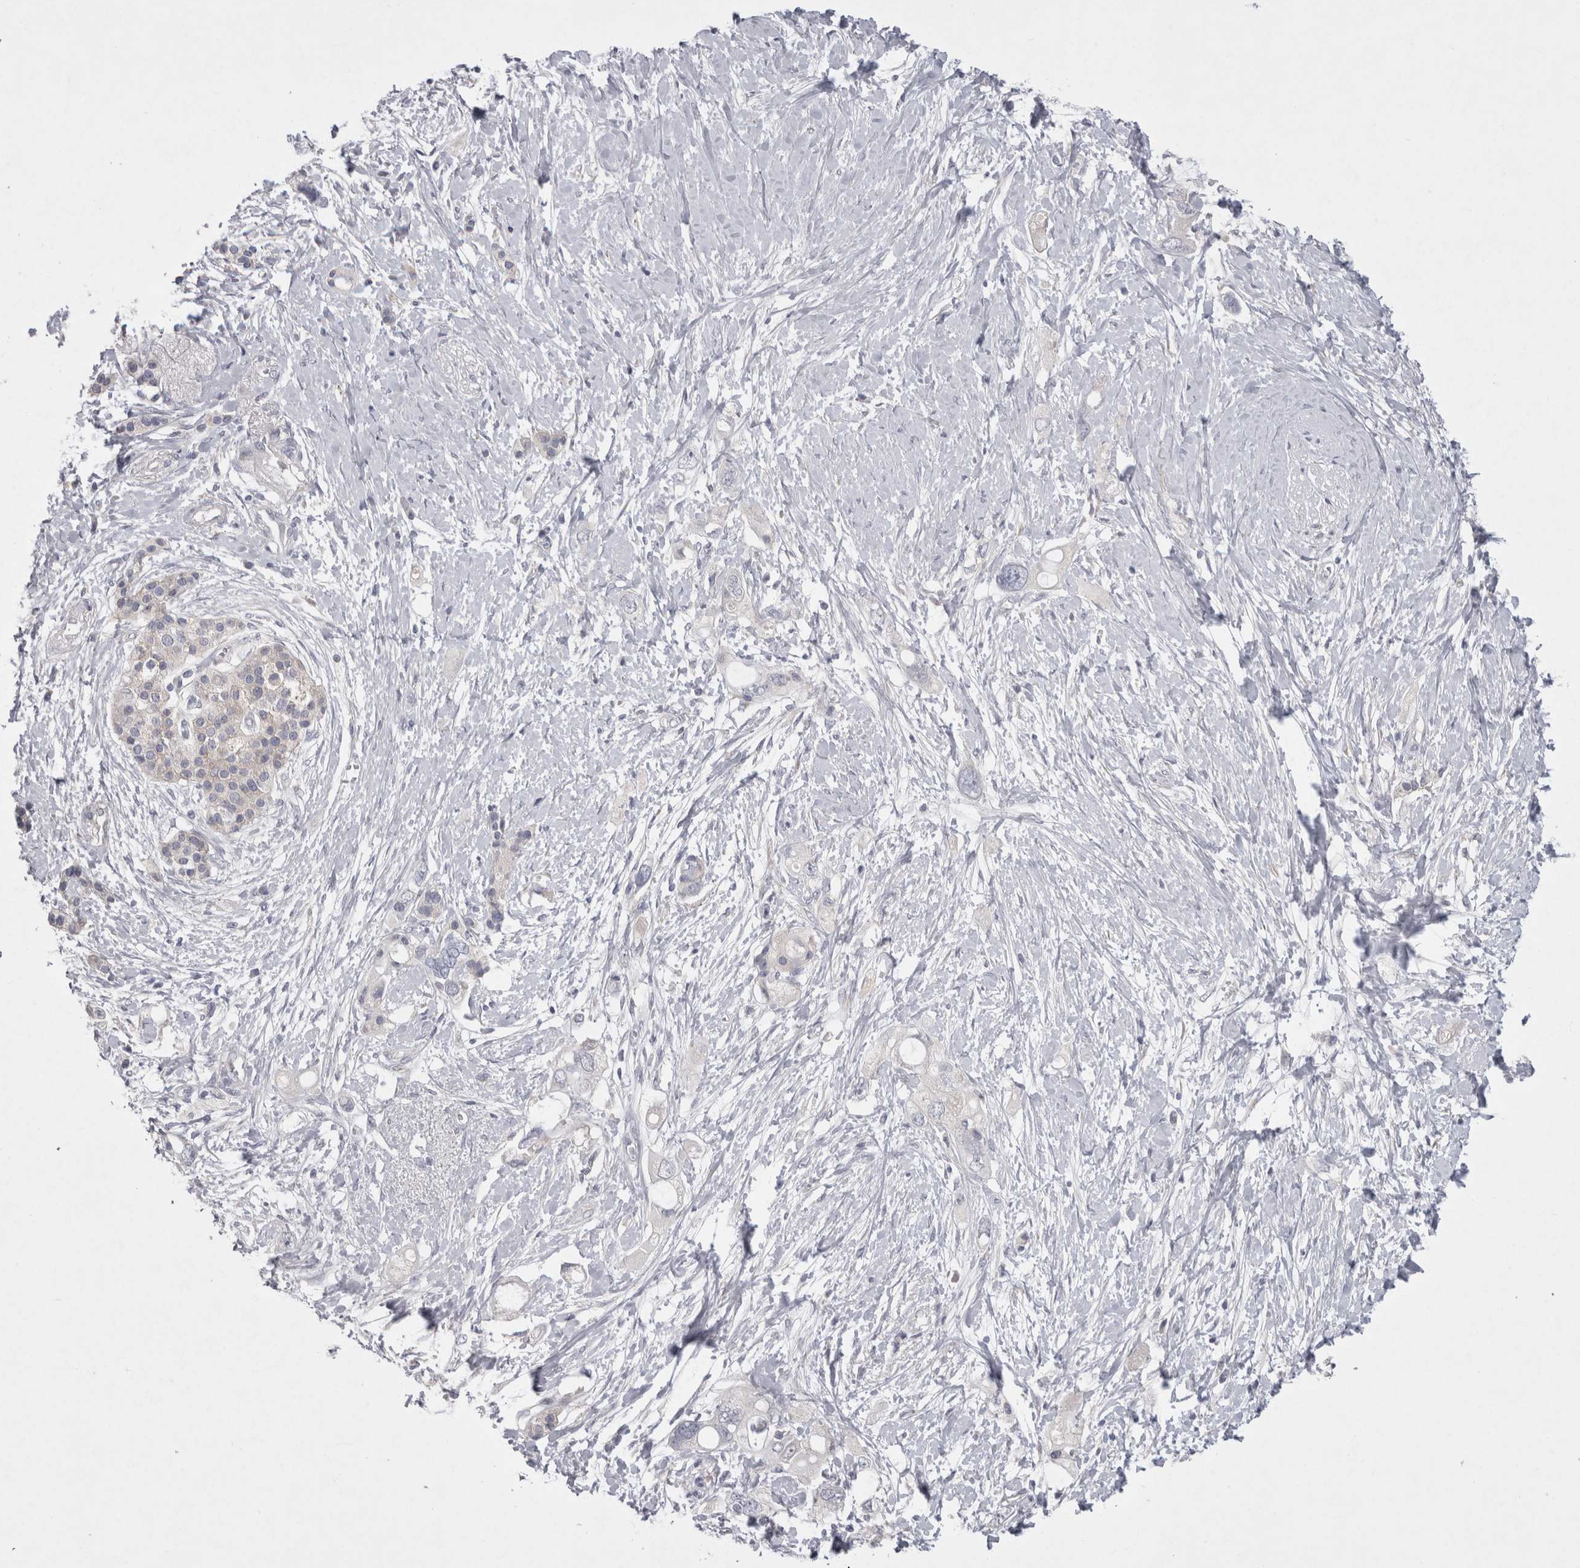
{"staining": {"intensity": "negative", "quantity": "none", "location": "none"}, "tissue": "pancreatic cancer", "cell_type": "Tumor cells", "image_type": "cancer", "snomed": [{"axis": "morphology", "description": "Adenocarcinoma, NOS"}, {"axis": "topography", "description": "Pancreas"}], "caption": "This micrograph is of pancreatic cancer (adenocarcinoma) stained with immunohistochemistry to label a protein in brown with the nuclei are counter-stained blue. There is no expression in tumor cells. (Stains: DAB (3,3'-diaminobenzidine) immunohistochemistry with hematoxylin counter stain, Microscopy: brightfield microscopy at high magnification).", "gene": "LRRC40", "patient": {"sex": "female", "age": 56}}